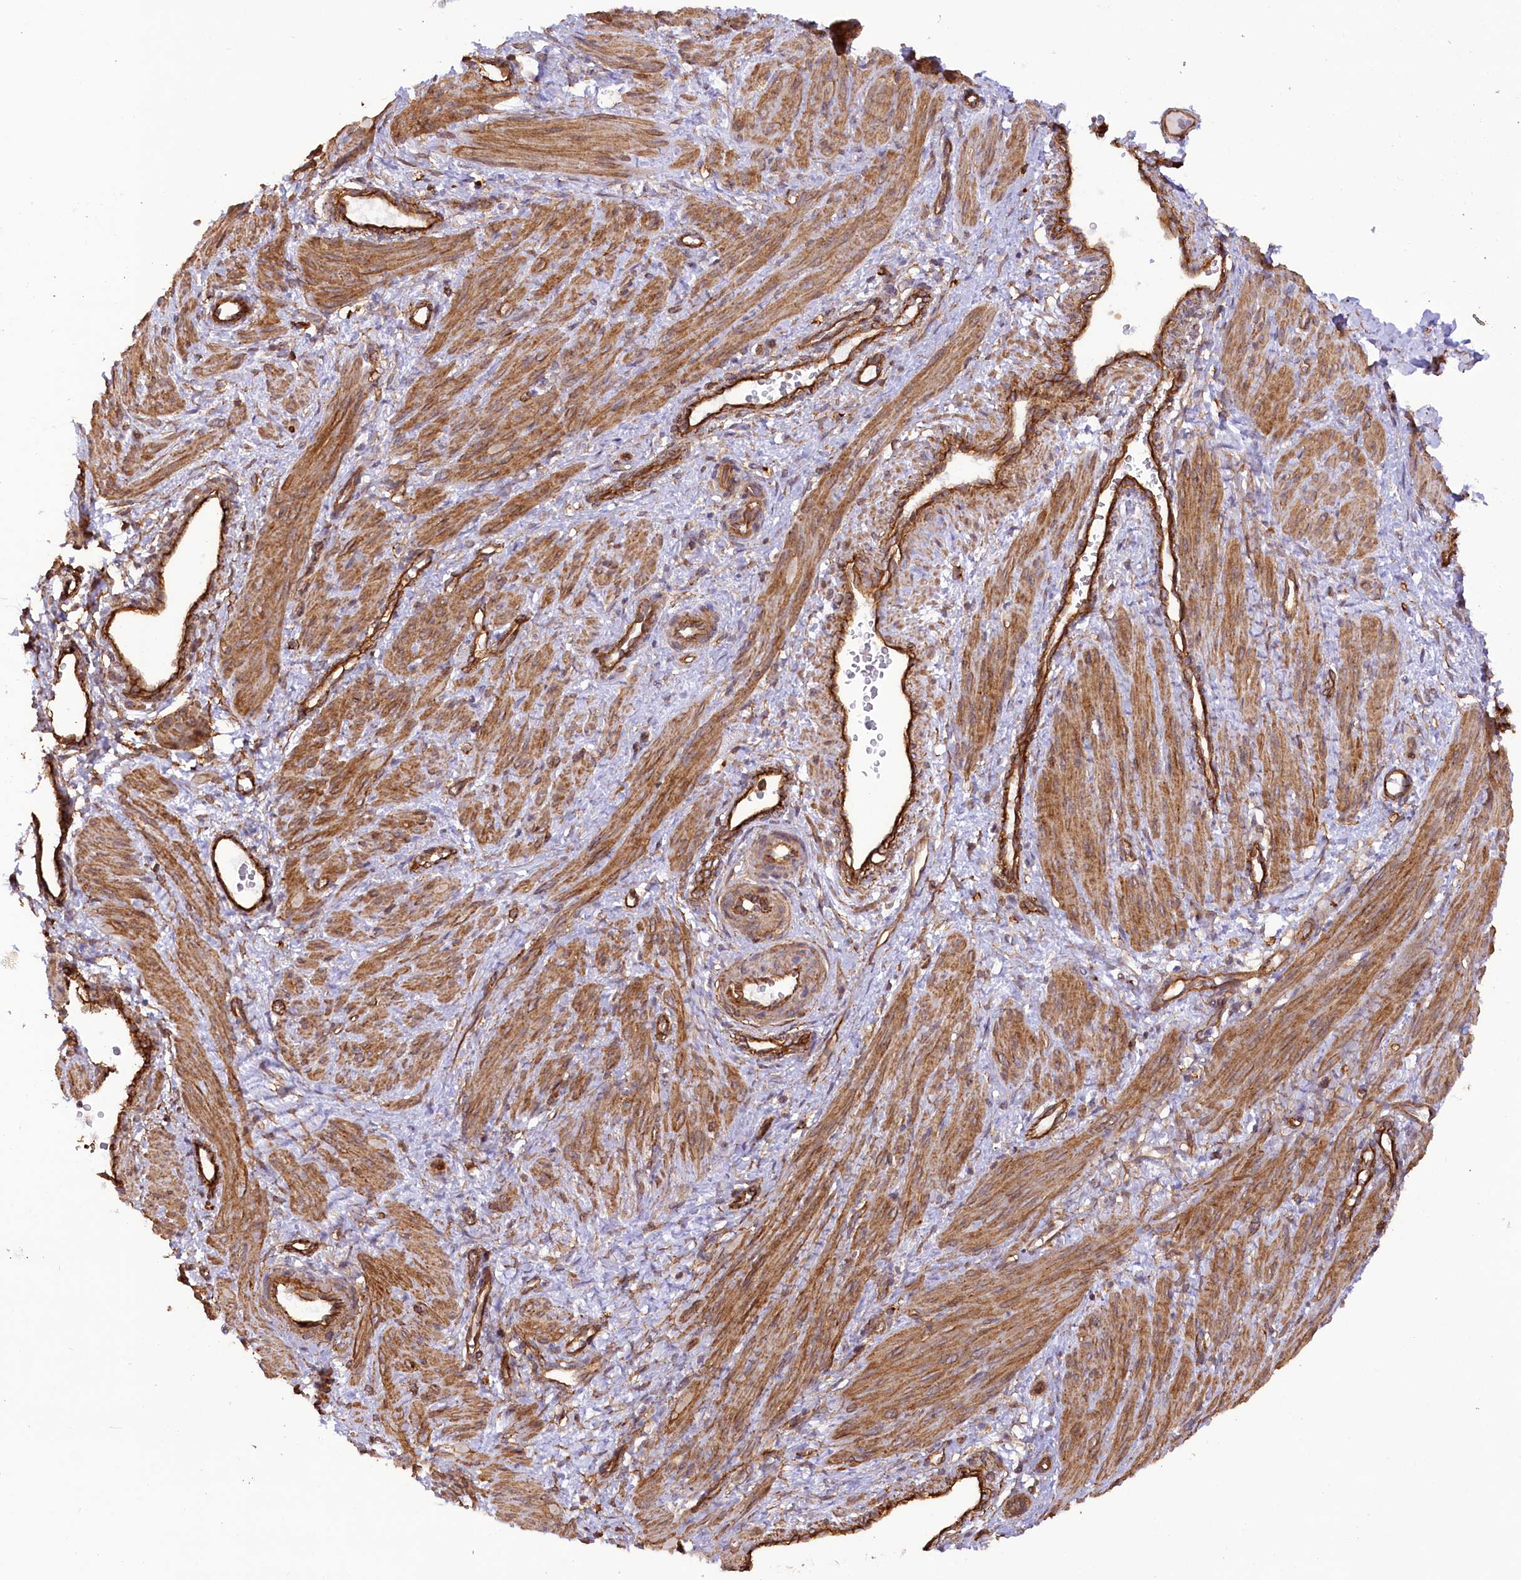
{"staining": {"intensity": "strong", "quantity": ">75%", "location": "cytoplasmic/membranous"}, "tissue": "smooth muscle", "cell_type": "Smooth muscle cells", "image_type": "normal", "snomed": [{"axis": "morphology", "description": "Normal tissue, NOS"}, {"axis": "topography", "description": "Endometrium"}], "caption": "This micrograph demonstrates immunohistochemistry staining of normal smooth muscle, with high strong cytoplasmic/membranous staining in about >75% of smooth muscle cells.", "gene": "SYNPO2", "patient": {"sex": "female", "age": 33}}